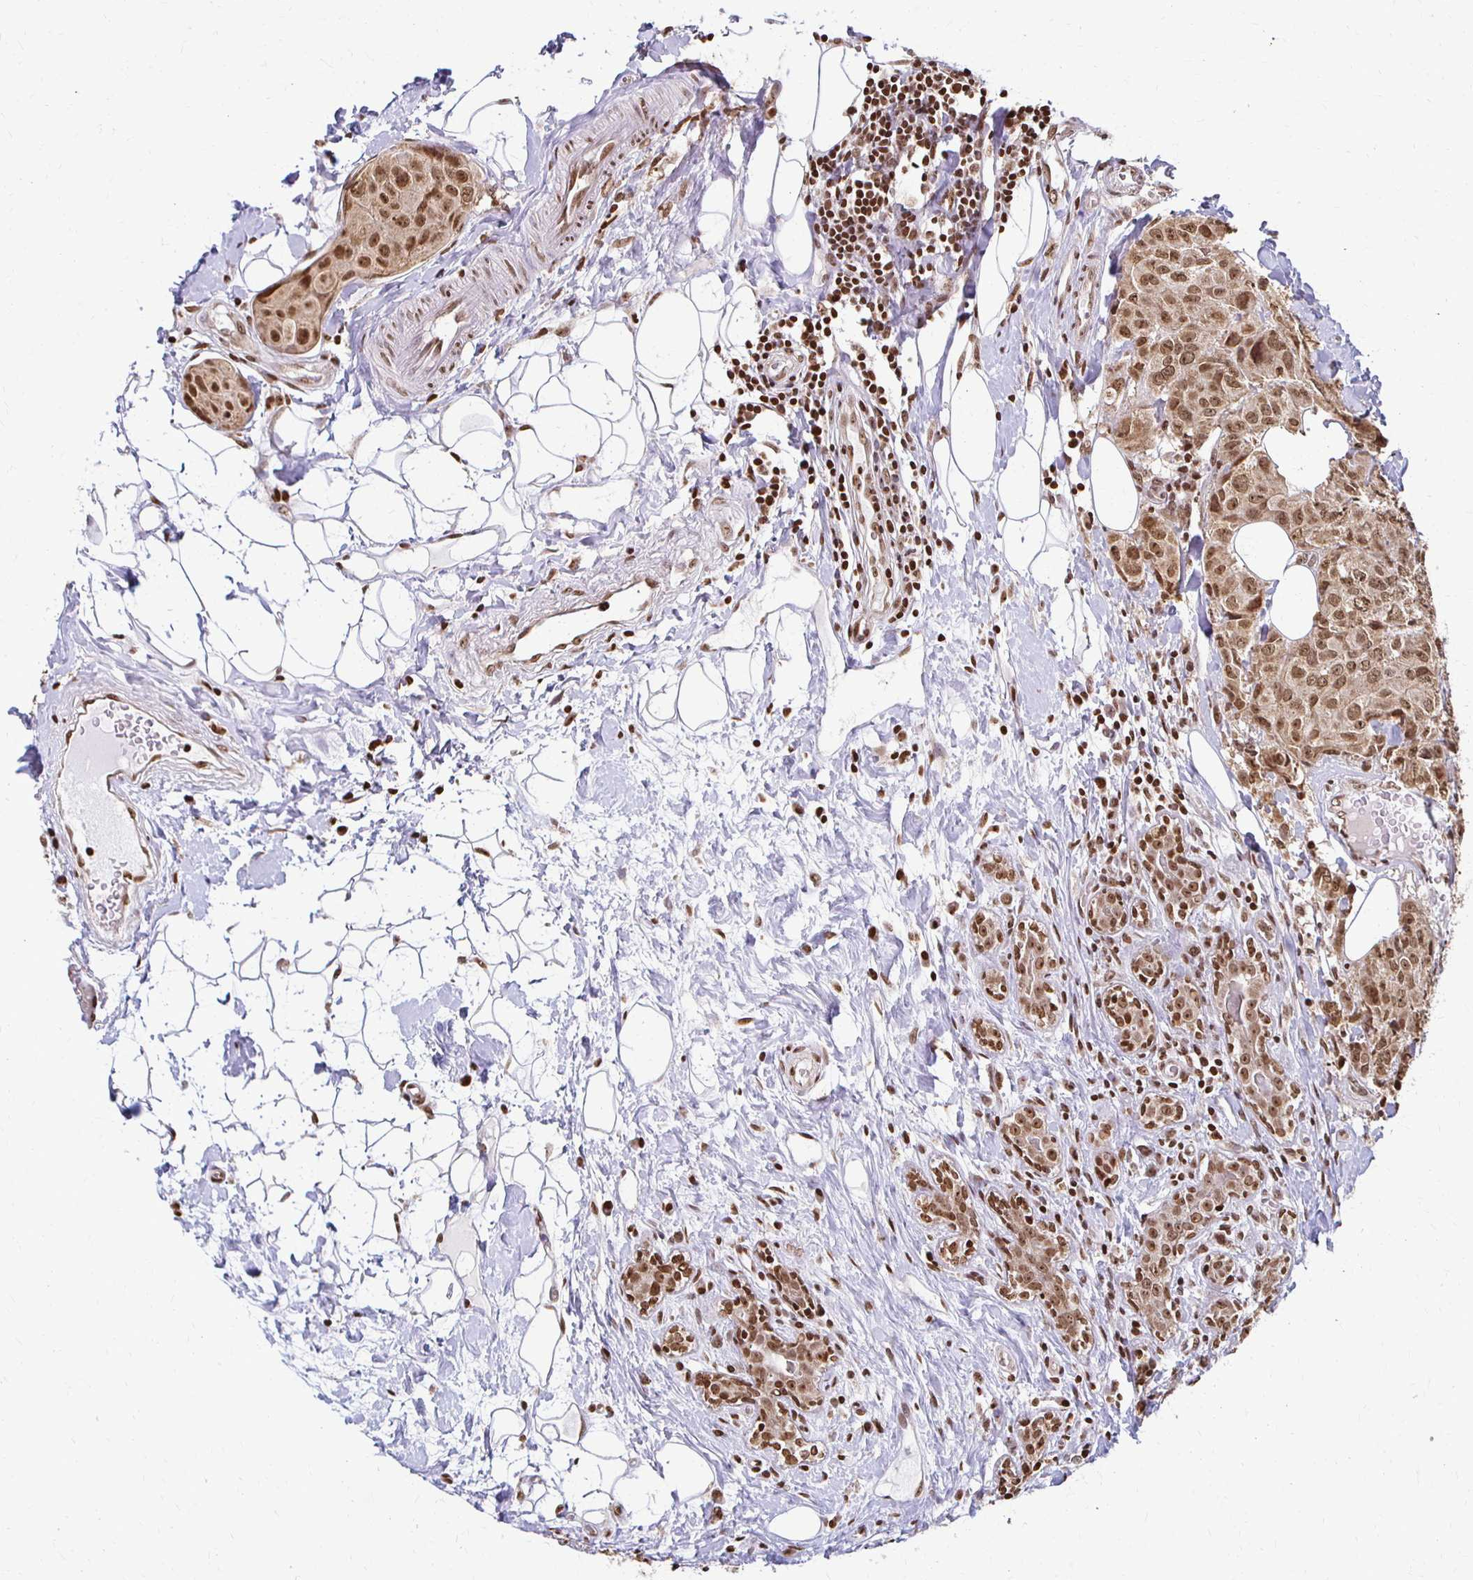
{"staining": {"intensity": "moderate", "quantity": ">75%", "location": "nuclear"}, "tissue": "breast cancer", "cell_type": "Tumor cells", "image_type": "cancer", "snomed": [{"axis": "morphology", "description": "Duct carcinoma"}, {"axis": "topography", "description": "Breast"}], "caption": "The histopathology image reveals a brown stain indicating the presence of a protein in the nuclear of tumor cells in invasive ductal carcinoma (breast).", "gene": "HOXA9", "patient": {"sex": "female", "age": 43}}